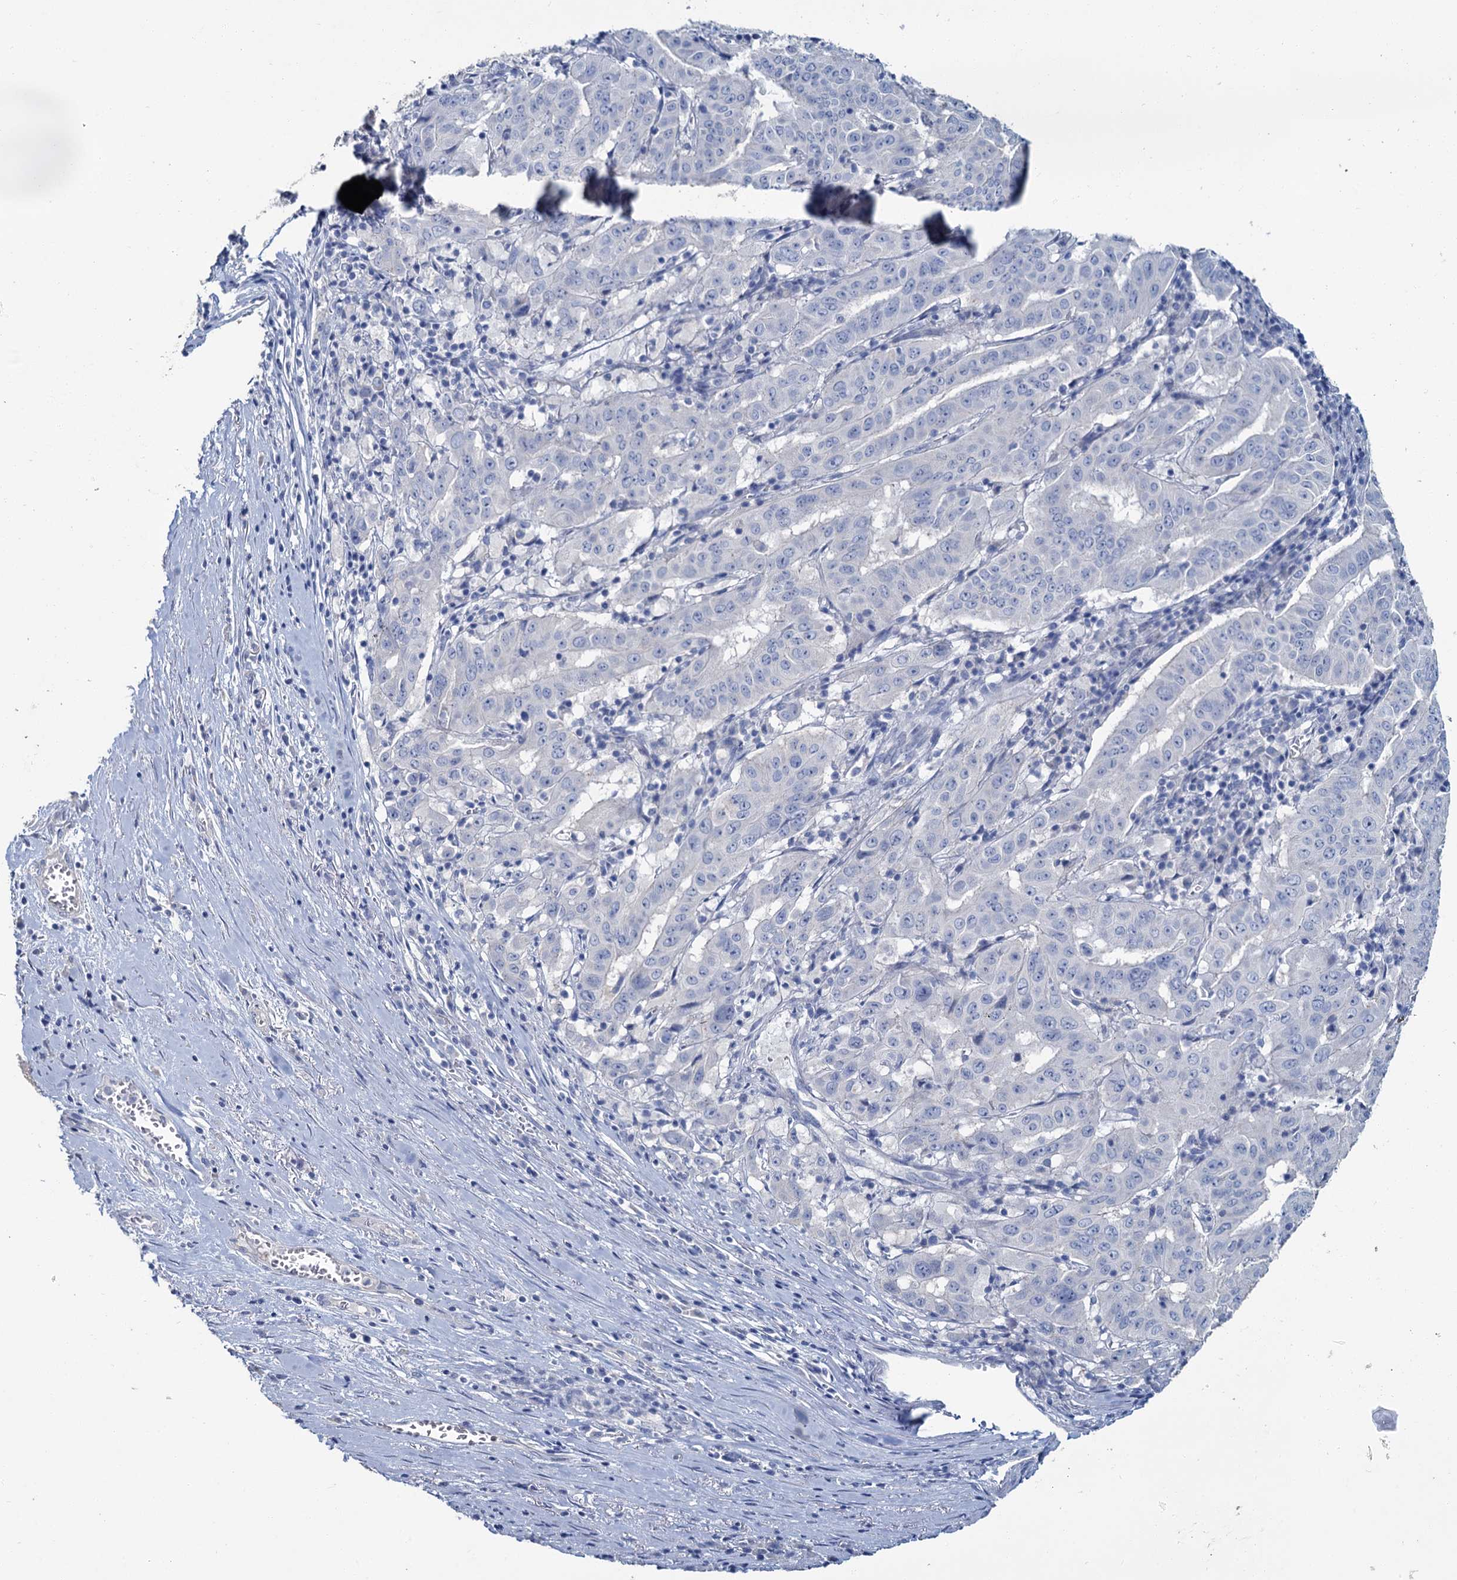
{"staining": {"intensity": "negative", "quantity": "none", "location": "none"}, "tissue": "pancreatic cancer", "cell_type": "Tumor cells", "image_type": "cancer", "snomed": [{"axis": "morphology", "description": "Adenocarcinoma, NOS"}, {"axis": "topography", "description": "Pancreas"}], "caption": "Immunohistochemical staining of pancreatic cancer (adenocarcinoma) exhibits no significant expression in tumor cells.", "gene": "SNCB", "patient": {"sex": "male", "age": 63}}